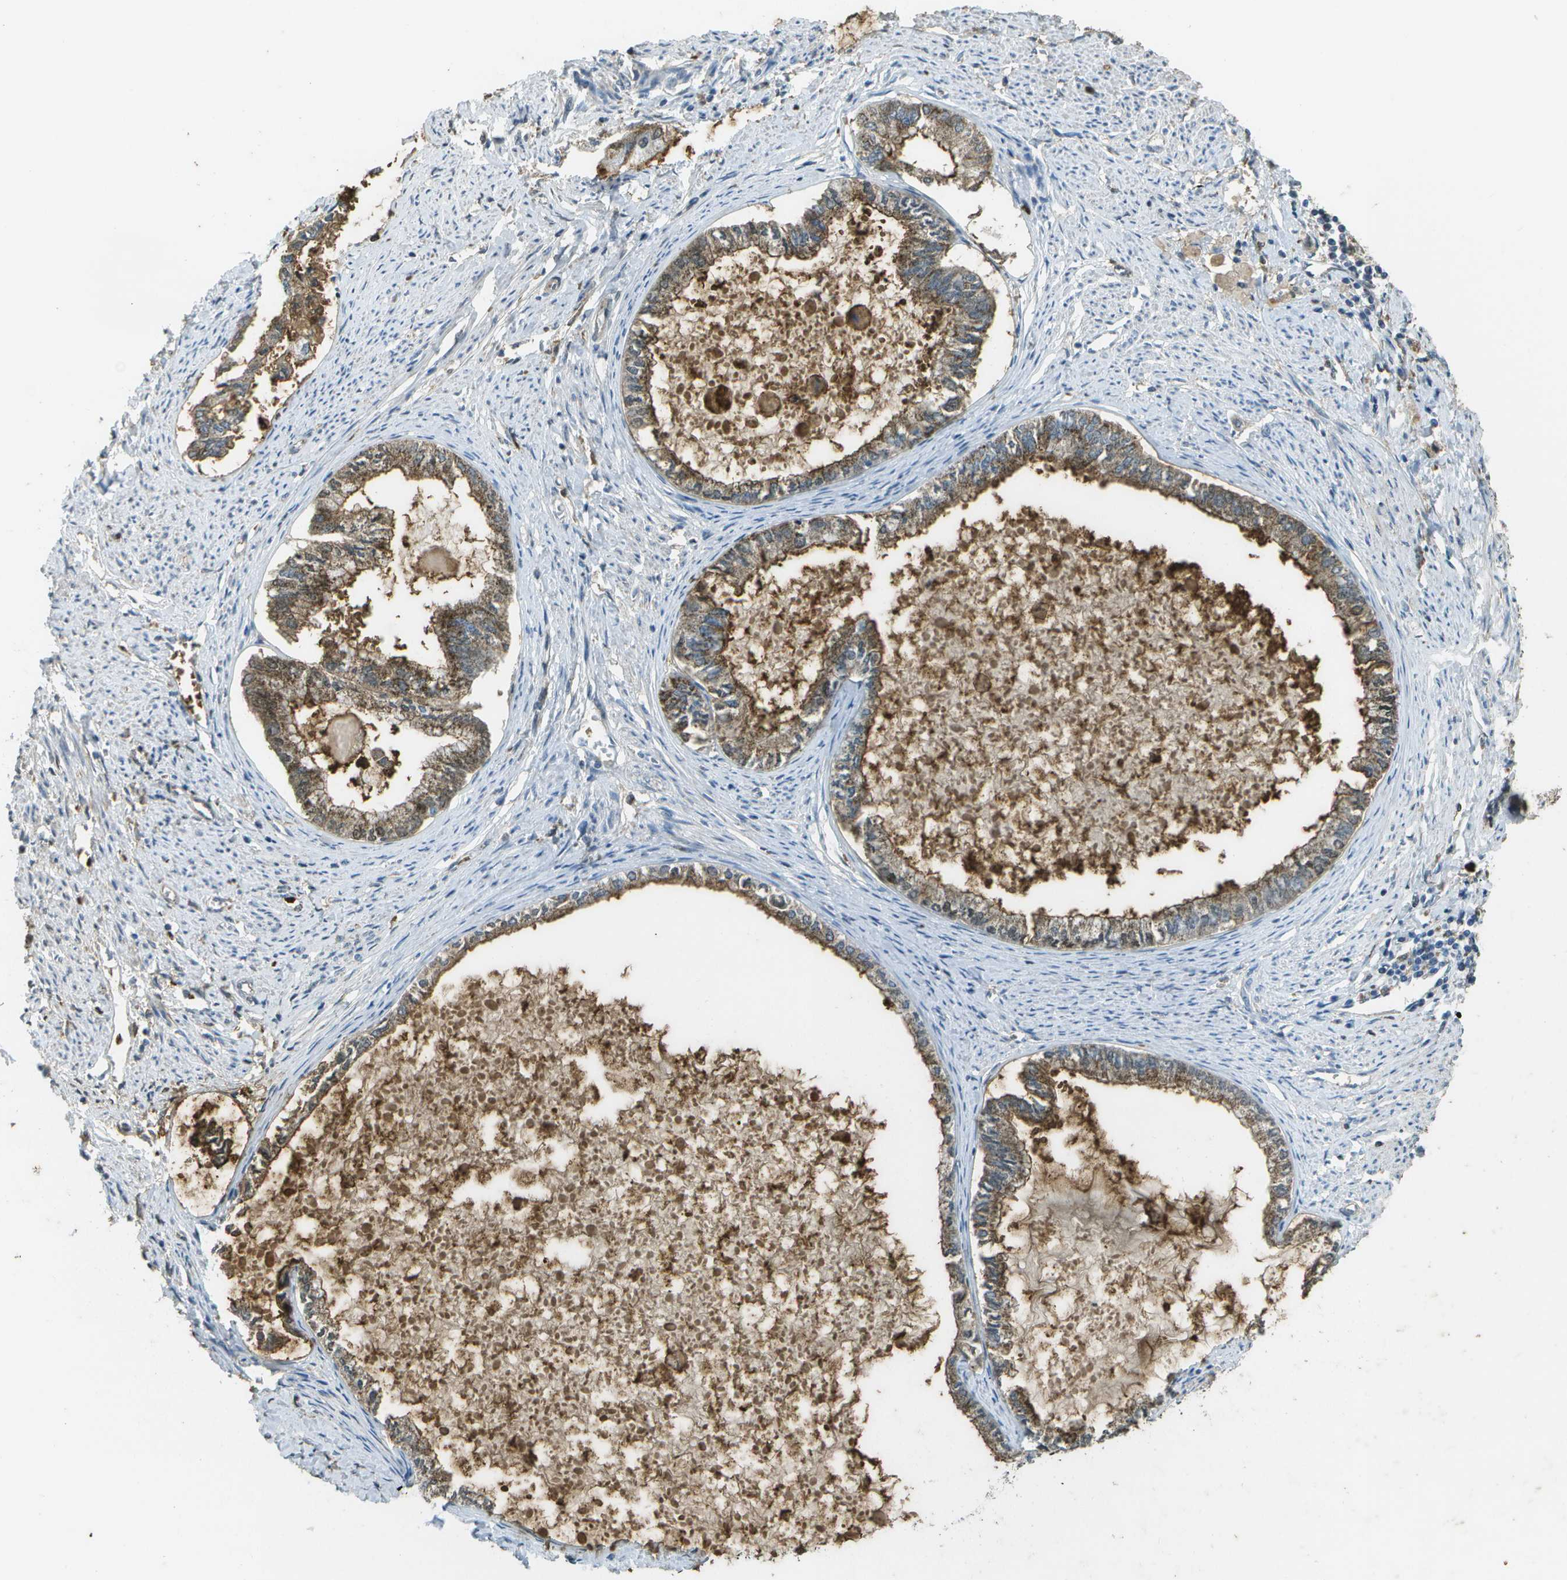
{"staining": {"intensity": "moderate", "quantity": ">75%", "location": "cytoplasmic/membranous"}, "tissue": "endometrial cancer", "cell_type": "Tumor cells", "image_type": "cancer", "snomed": [{"axis": "morphology", "description": "Adenocarcinoma, NOS"}, {"axis": "topography", "description": "Endometrium"}], "caption": "Endometrial cancer (adenocarcinoma) stained for a protein exhibits moderate cytoplasmic/membranous positivity in tumor cells.", "gene": "CACHD1", "patient": {"sex": "female", "age": 86}}